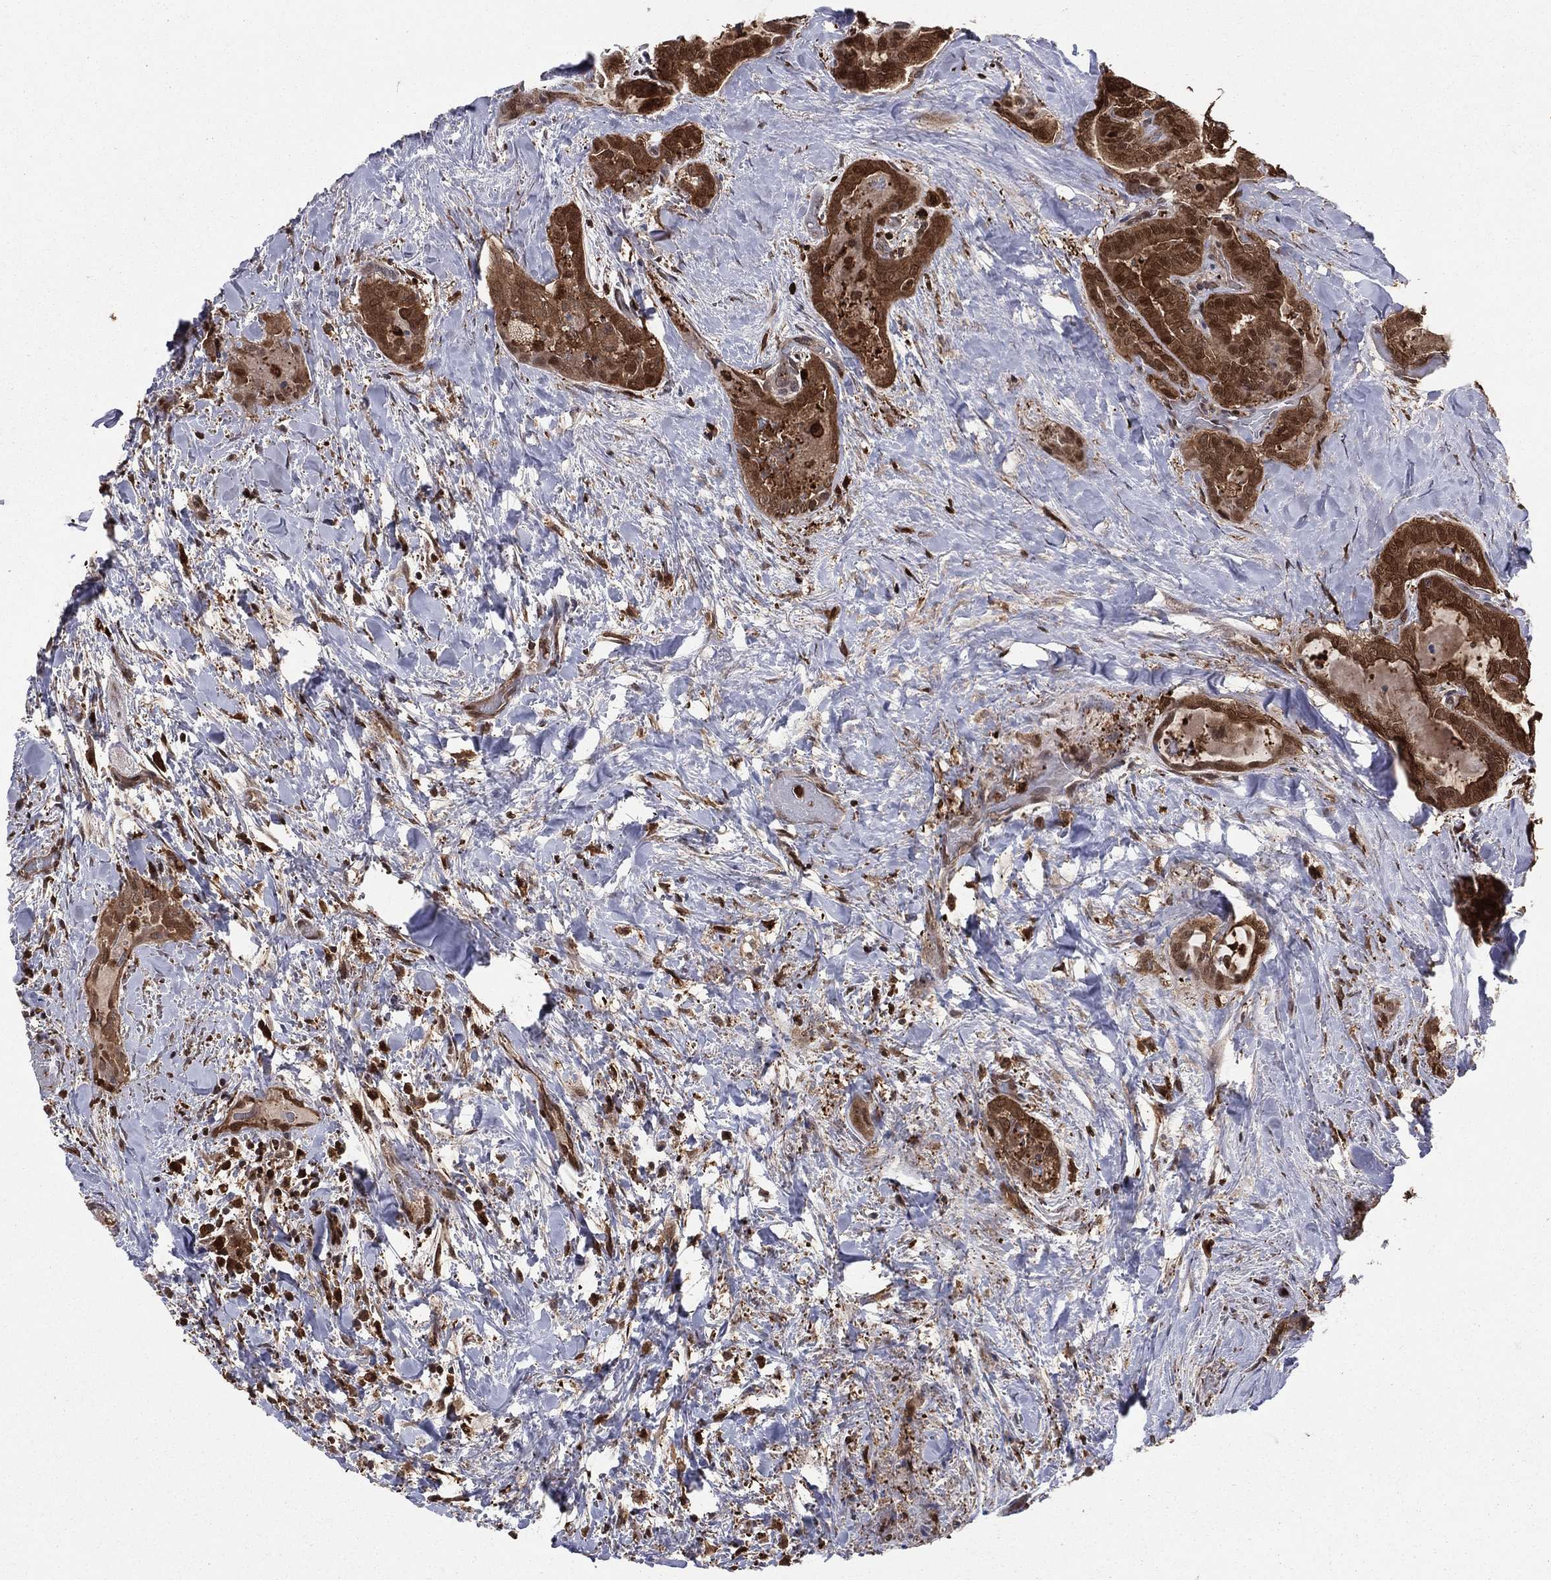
{"staining": {"intensity": "strong", "quantity": ">75%", "location": "cytoplasmic/membranous,nuclear"}, "tissue": "thyroid cancer", "cell_type": "Tumor cells", "image_type": "cancer", "snomed": [{"axis": "morphology", "description": "Papillary adenocarcinoma, NOS"}, {"axis": "topography", "description": "Thyroid gland"}], "caption": "Protein staining reveals strong cytoplasmic/membranous and nuclear expression in approximately >75% of tumor cells in thyroid cancer. Immunohistochemistry (ihc) stains the protein of interest in brown and the nuclei are stained blue.", "gene": "ENO1", "patient": {"sex": "female", "age": 39}}